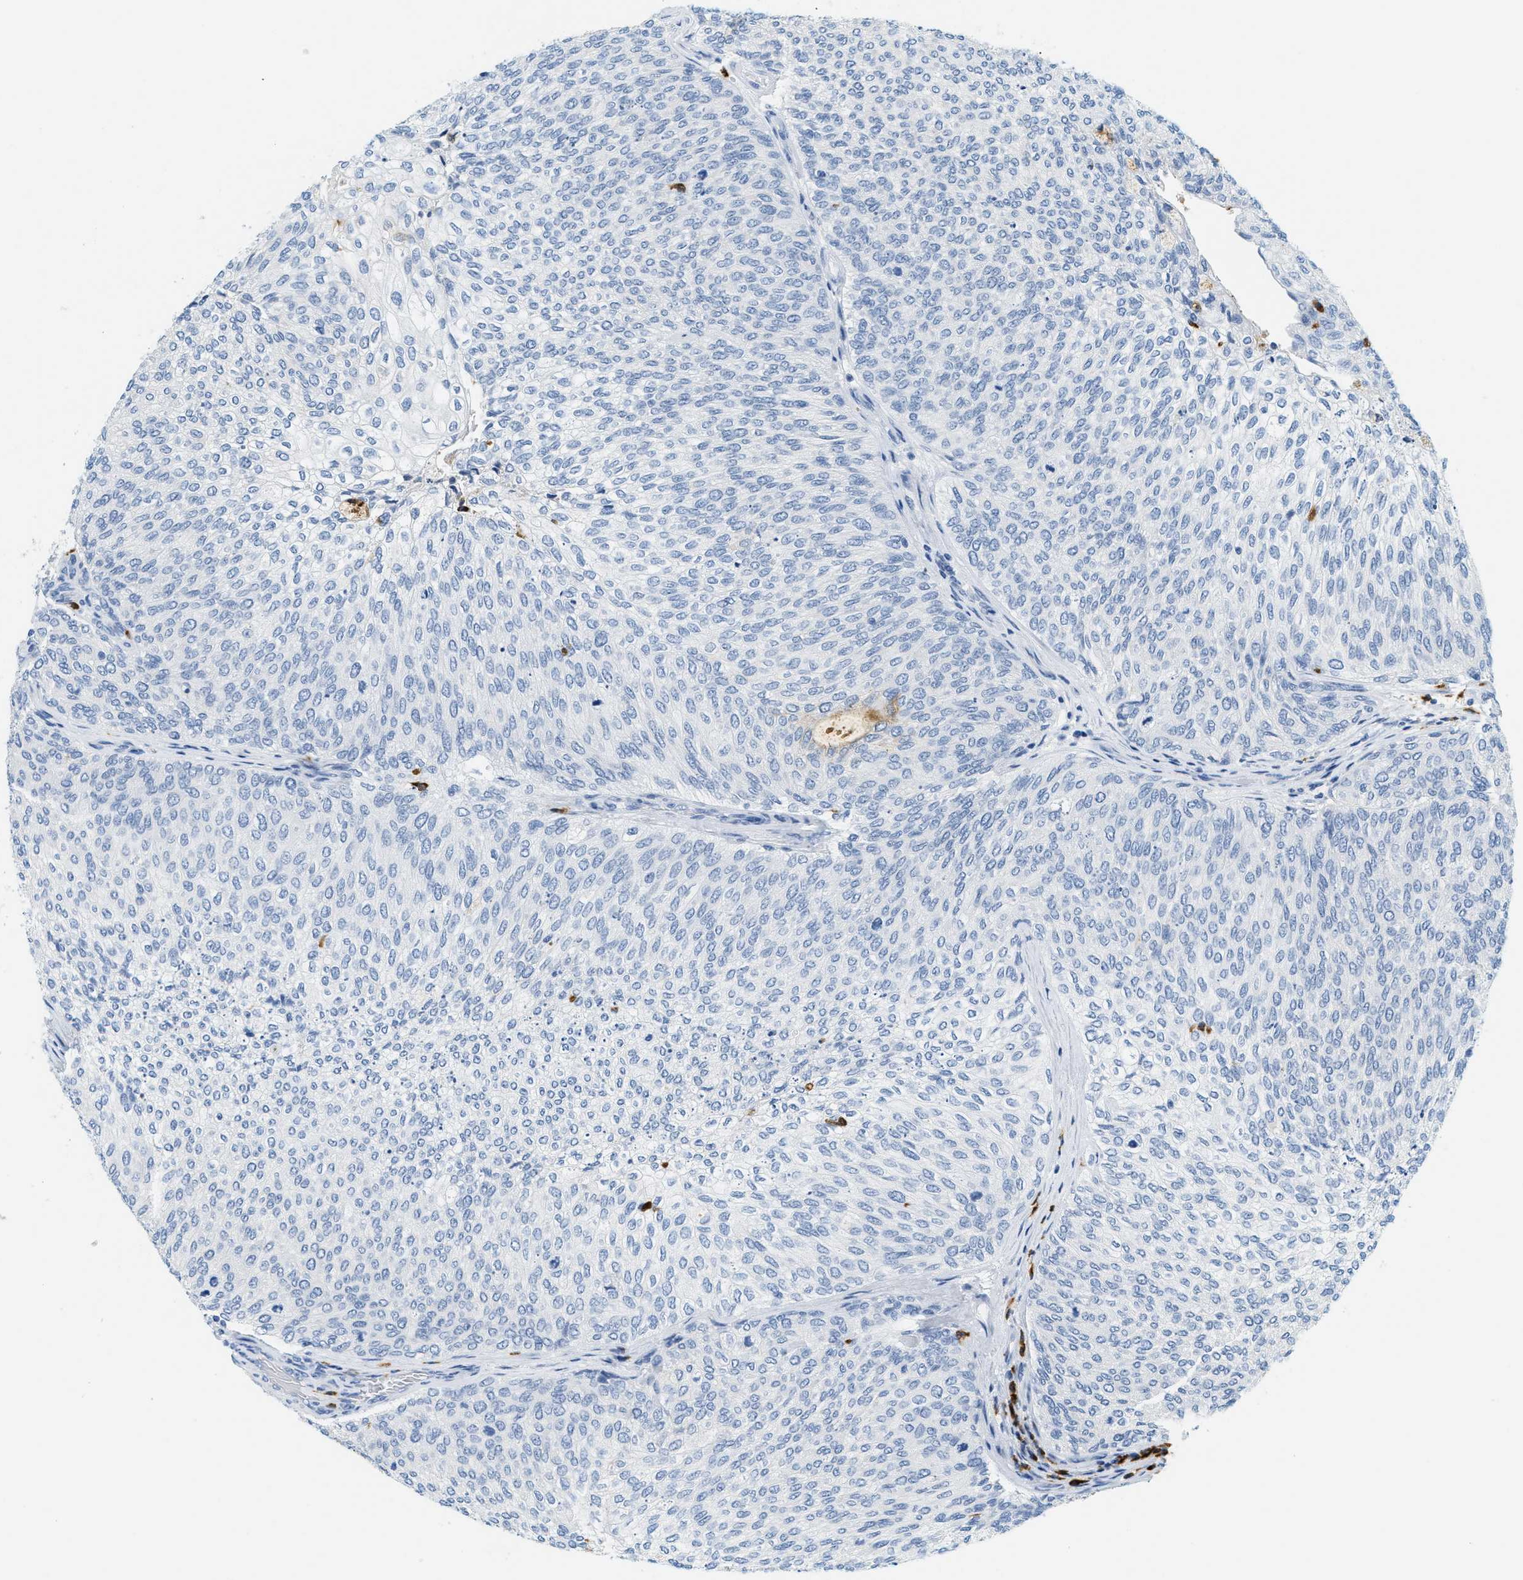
{"staining": {"intensity": "negative", "quantity": "none", "location": "none"}, "tissue": "urothelial cancer", "cell_type": "Tumor cells", "image_type": "cancer", "snomed": [{"axis": "morphology", "description": "Urothelial carcinoma, Low grade"}, {"axis": "topography", "description": "Urinary bladder"}], "caption": "High magnification brightfield microscopy of urothelial cancer stained with DAB (3,3'-diaminobenzidine) (brown) and counterstained with hematoxylin (blue): tumor cells show no significant staining.", "gene": "LCN2", "patient": {"sex": "female", "age": 79}}